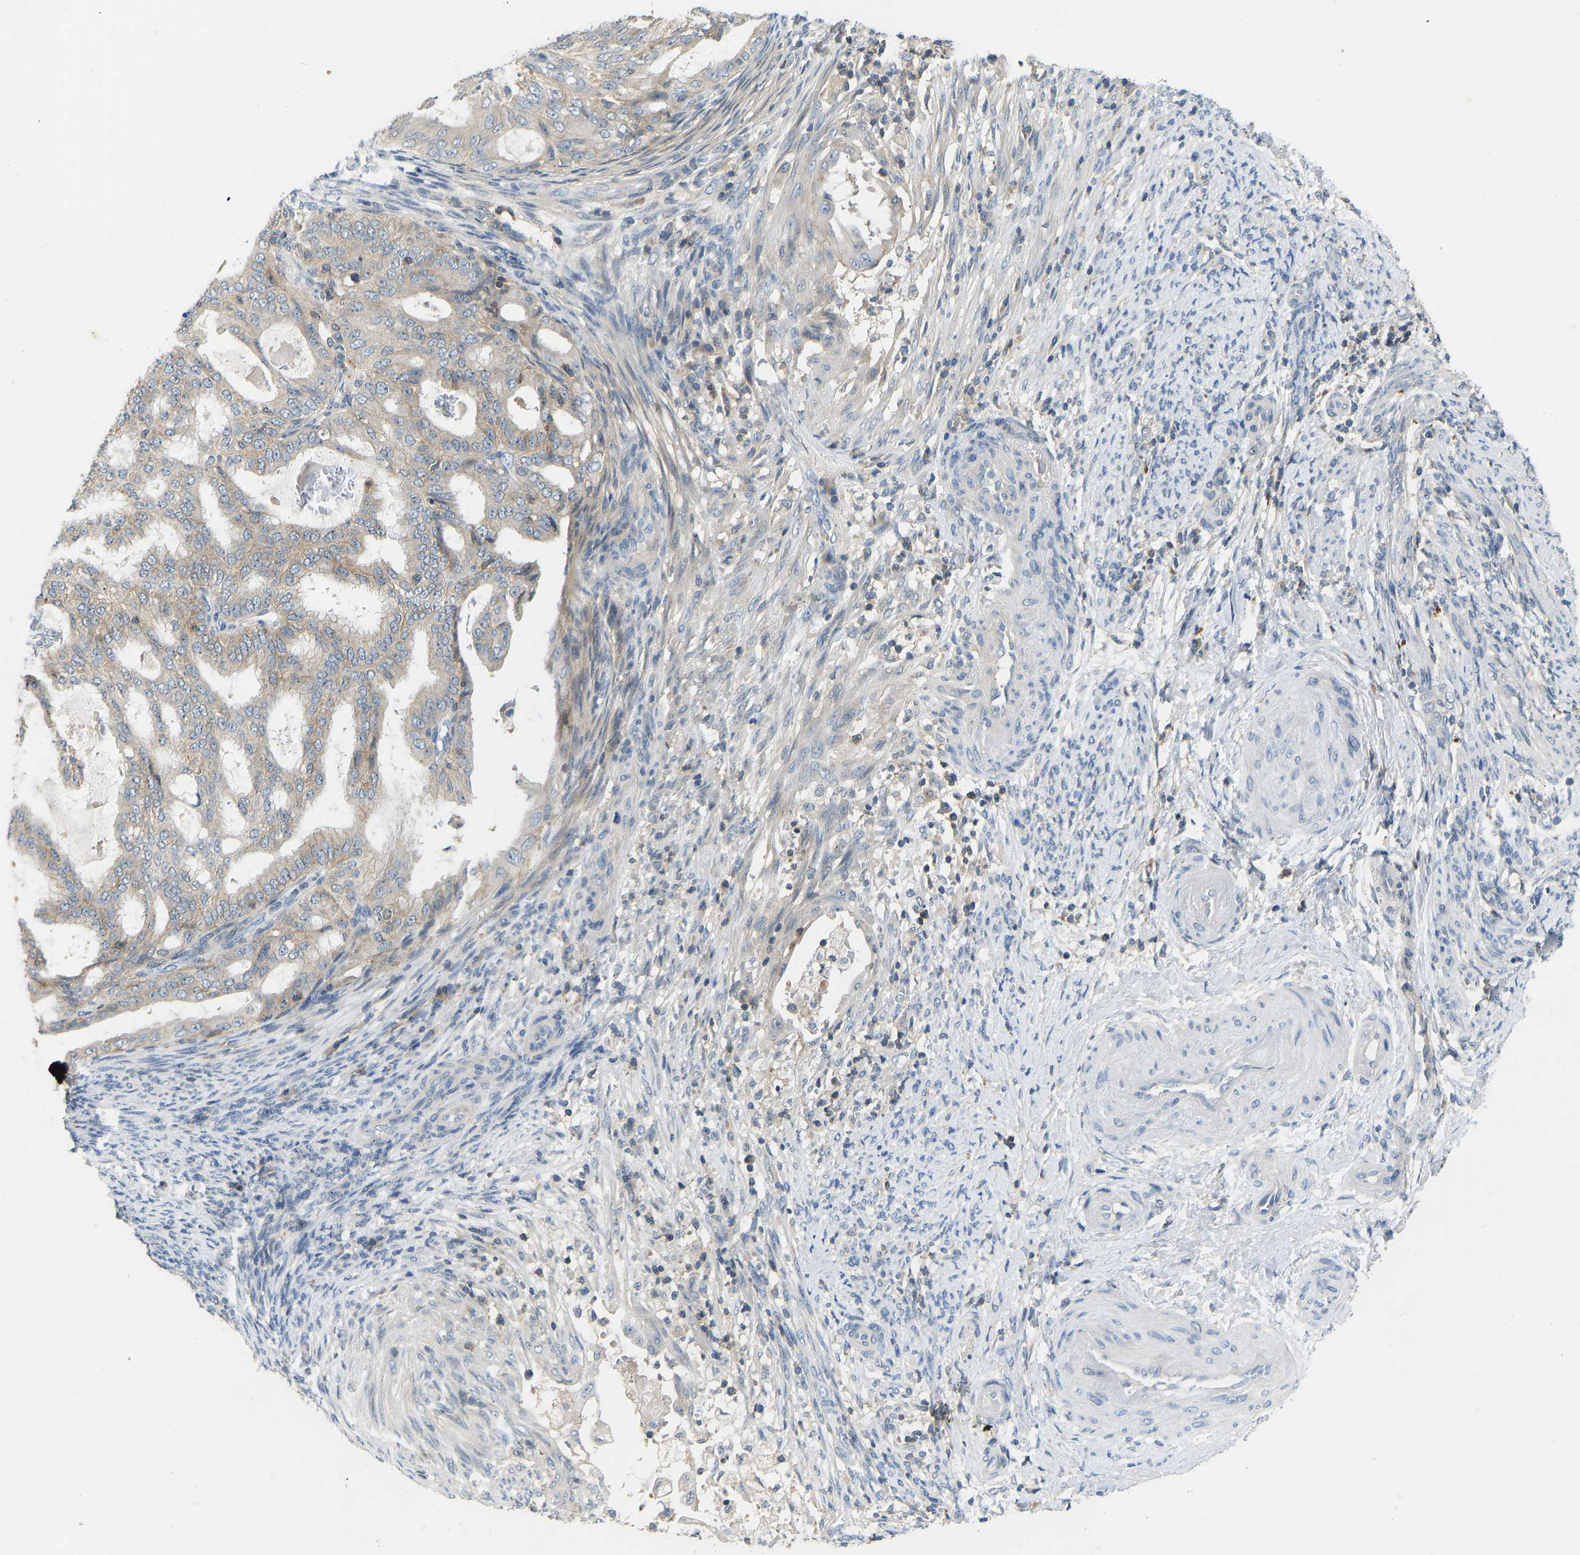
{"staining": {"intensity": "moderate", "quantity": "25%-75%", "location": "cytoplasmic/membranous"}, "tissue": "endometrial cancer", "cell_type": "Tumor cells", "image_type": "cancer", "snomed": [{"axis": "morphology", "description": "Adenocarcinoma, NOS"}, {"axis": "topography", "description": "Endometrium"}], "caption": "IHC of endometrial cancer (adenocarcinoma) shows medium levels of moderate cytoplasmic/membranous staining in about 25%-75% of tumor cells. The staining is performed using DAB (3,3'-diaminobenzidine) brown chromogen to label protein expression. The nuclei are counter-stained blue using hematoxylin.", "gene": "NDRG3", "patient": {"sex": "female", "age": 58}}